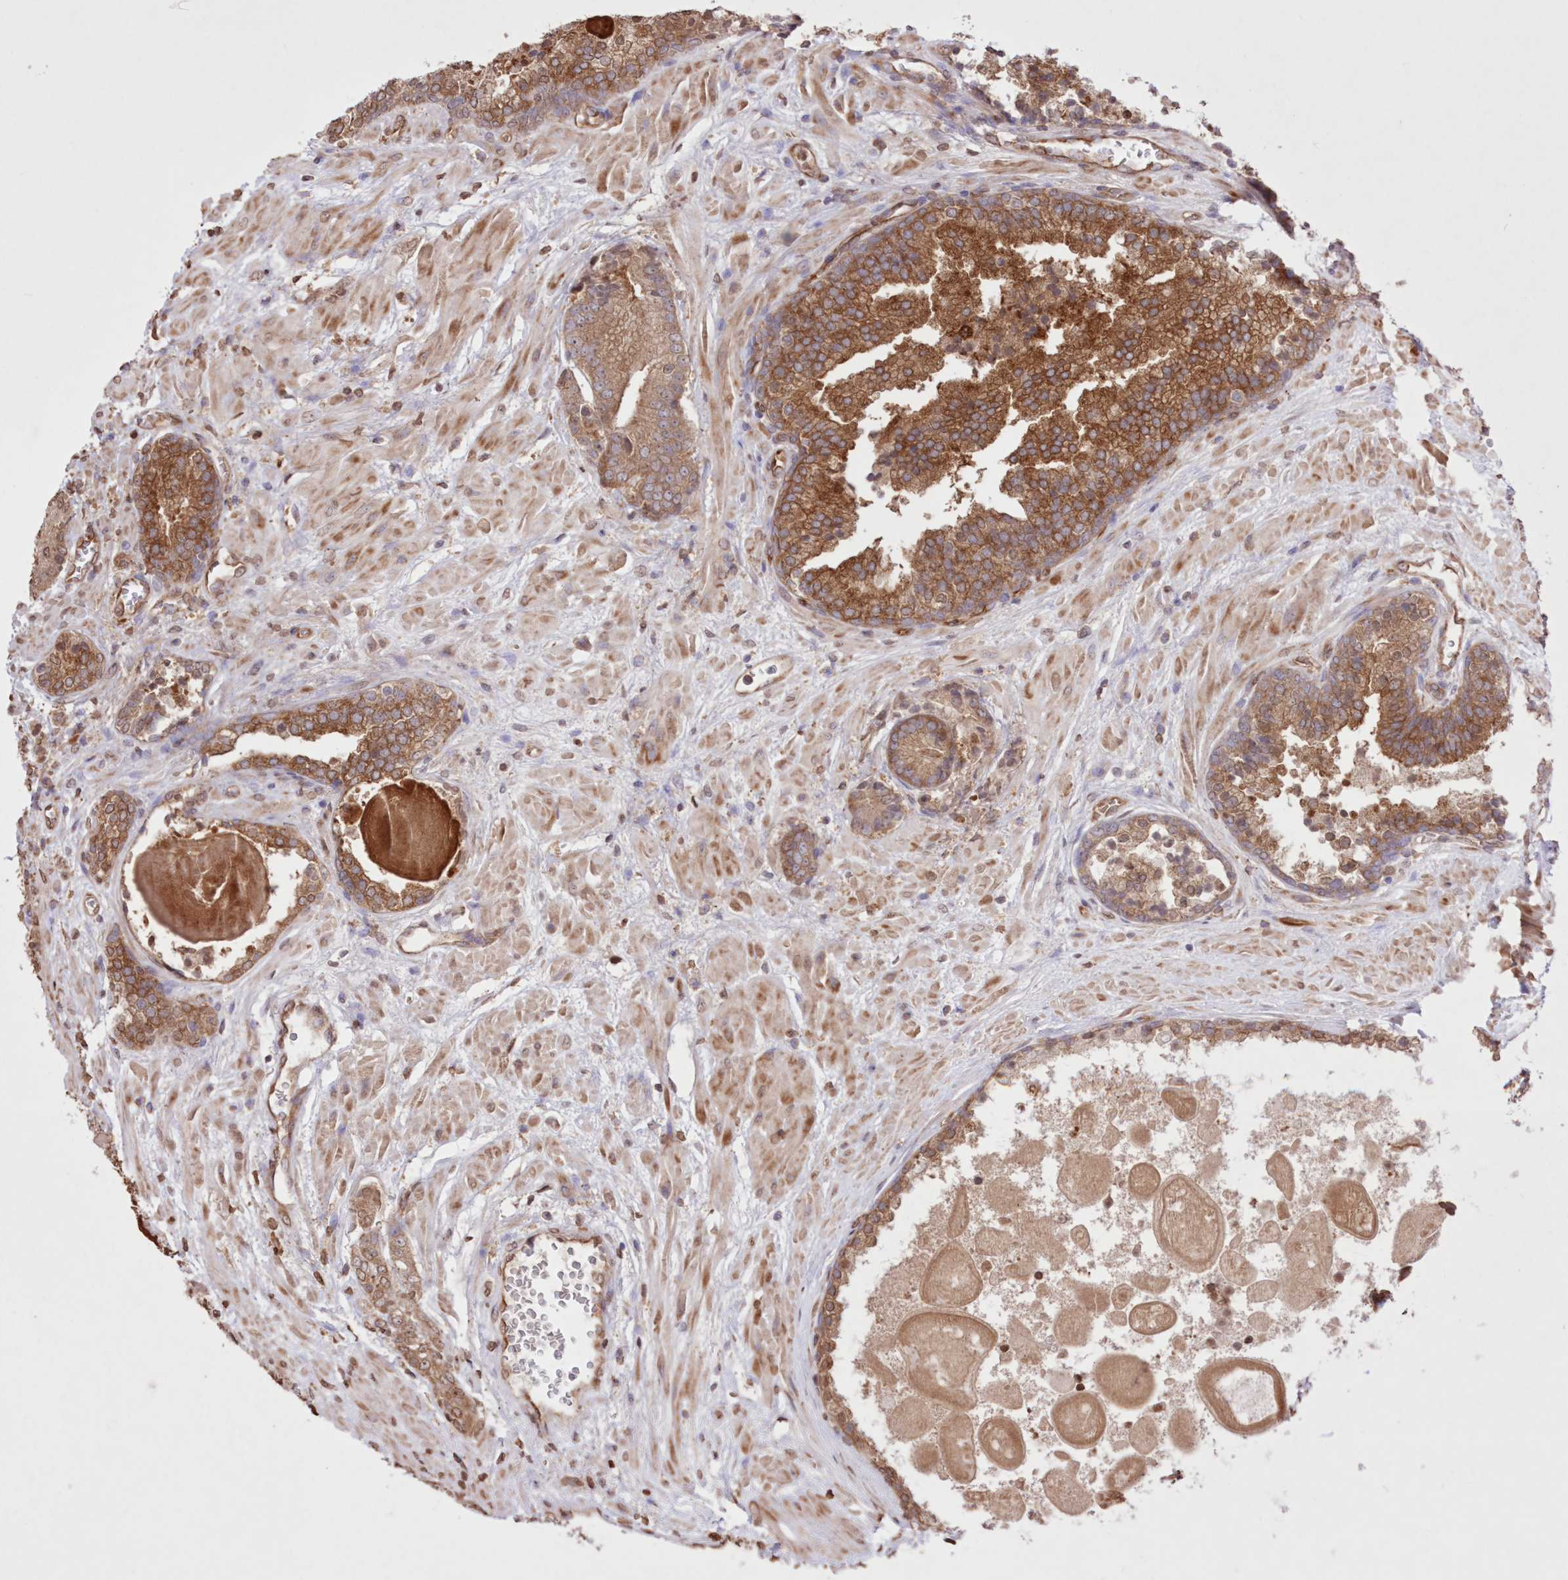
{"staining": {"intensity": "moderate", "quantity": ">75%", "location": "cytoplasmic/membranous"}, "tissue": "prostate cancer", "cell_type": "Tumor cells", "image_type": "cancer", "snomed": [{"axis": "morphology", "description": "Adenocarcinoma, High grade"}, {"axis": "topography", "description": "Prostate"}], "caption": "This photomicrograph displays prostate cancer (adenocarcinoma (high-grade)) stained with immunohistochemistry (IHC) to label a protein in brown. The cytoplasmic/membranous of tumor cells show moderate positivity for the protein. Nuclei are counter-stained blue.", "gene": "FCHO2", "patient": {"sex": "male", "age": 57}}